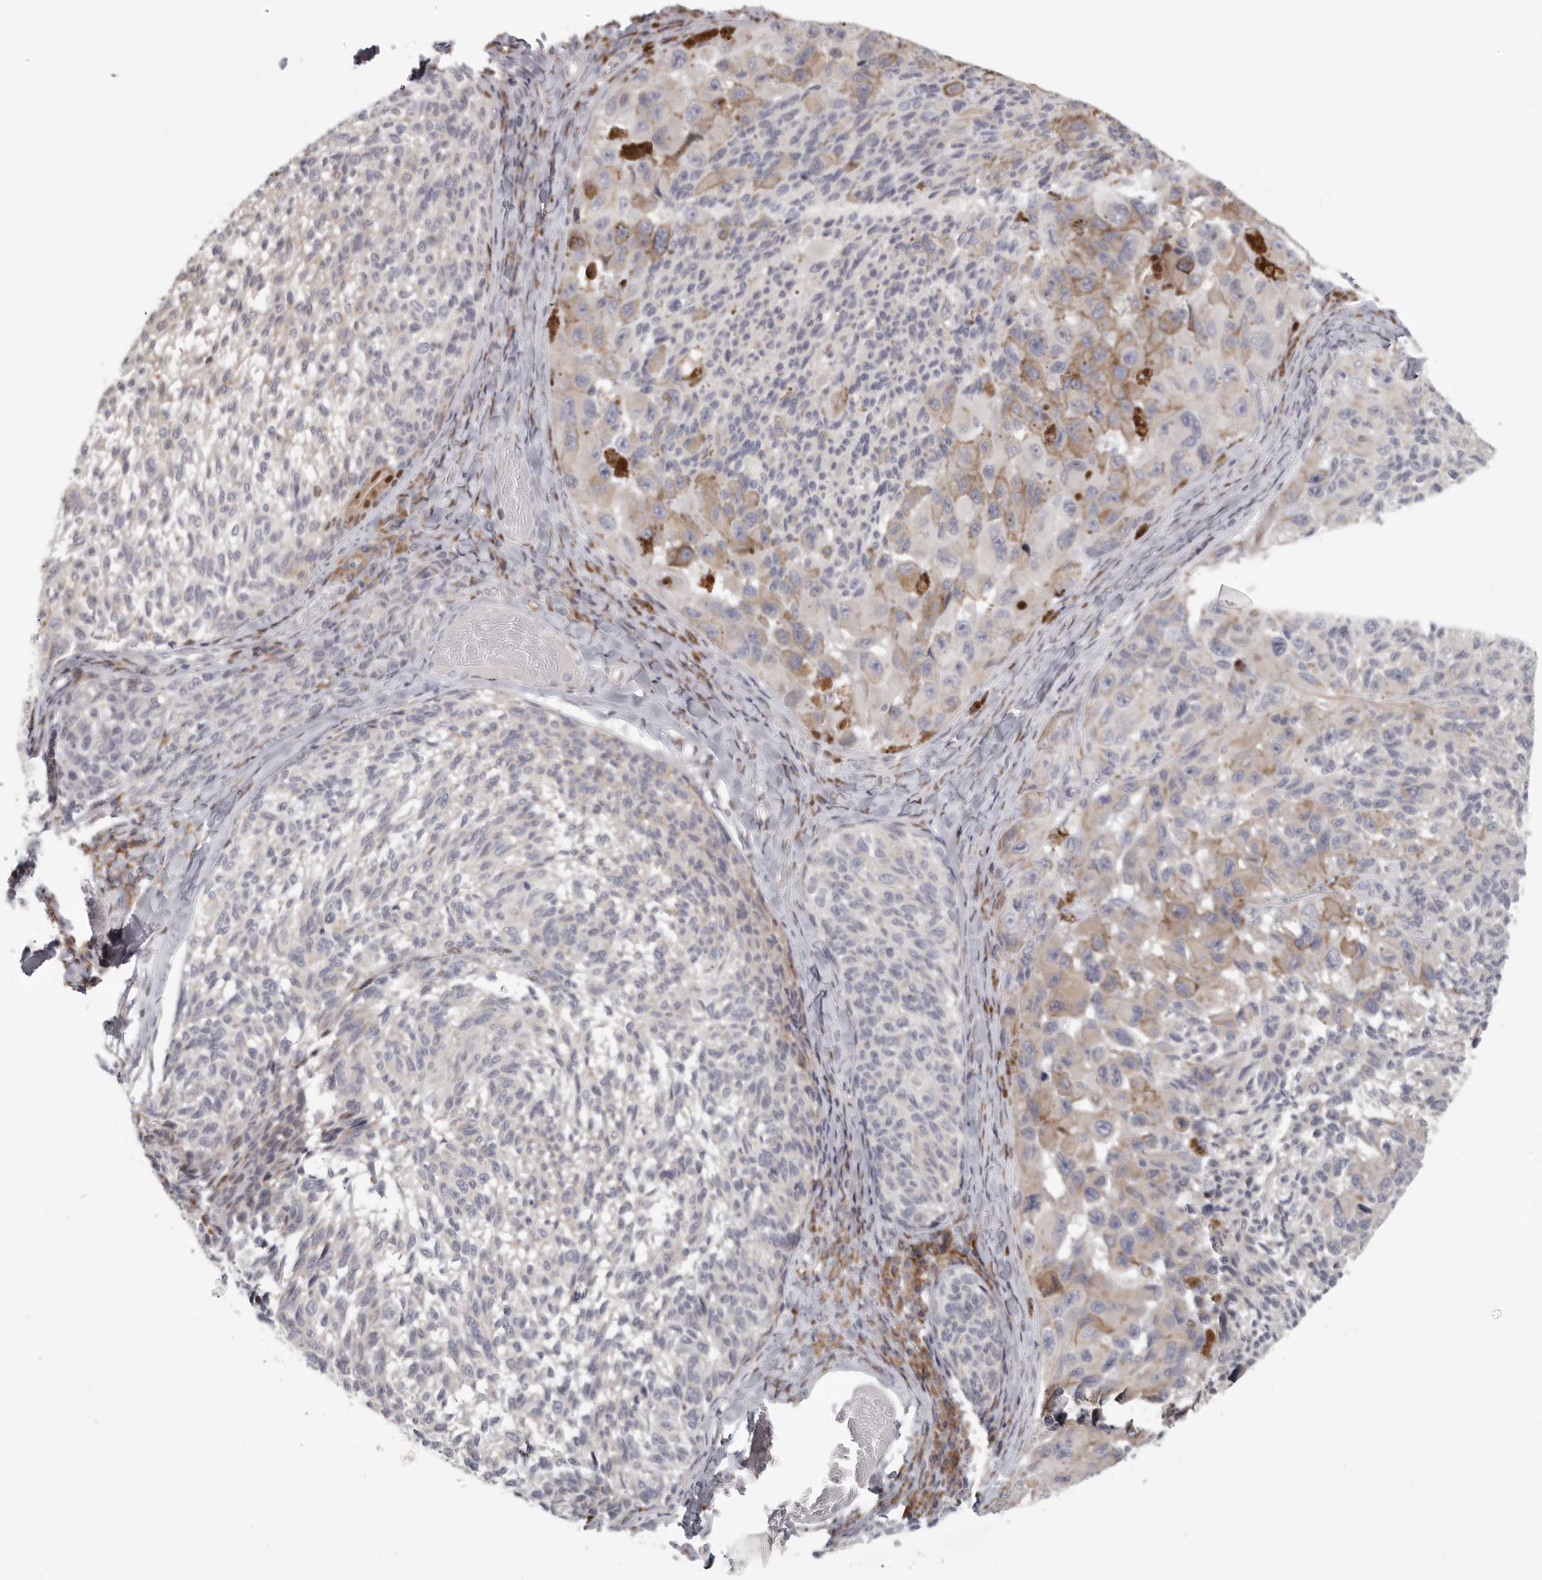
{"staining": {"intensity": "moderate", "quantity": "<25%", "location": "cytoplasmic/membranous,nuclear"}, "tissue": "melanoma", "cell_type": "Tumor cells", "image_type": "cancer", "snomed": [{"axis": "morphology", "description": "Malignant melanoma, NOS"}, {"axis": "topography", "description": "Skin"}], "caption": "Brown immunohistochemical staining in melanoma shows moderate cytoplasmic/membranous and nuclear expression in about <25% of tumor cells.", "gene": "SRP19", "patient": {"sex": "female", "age": 73}}